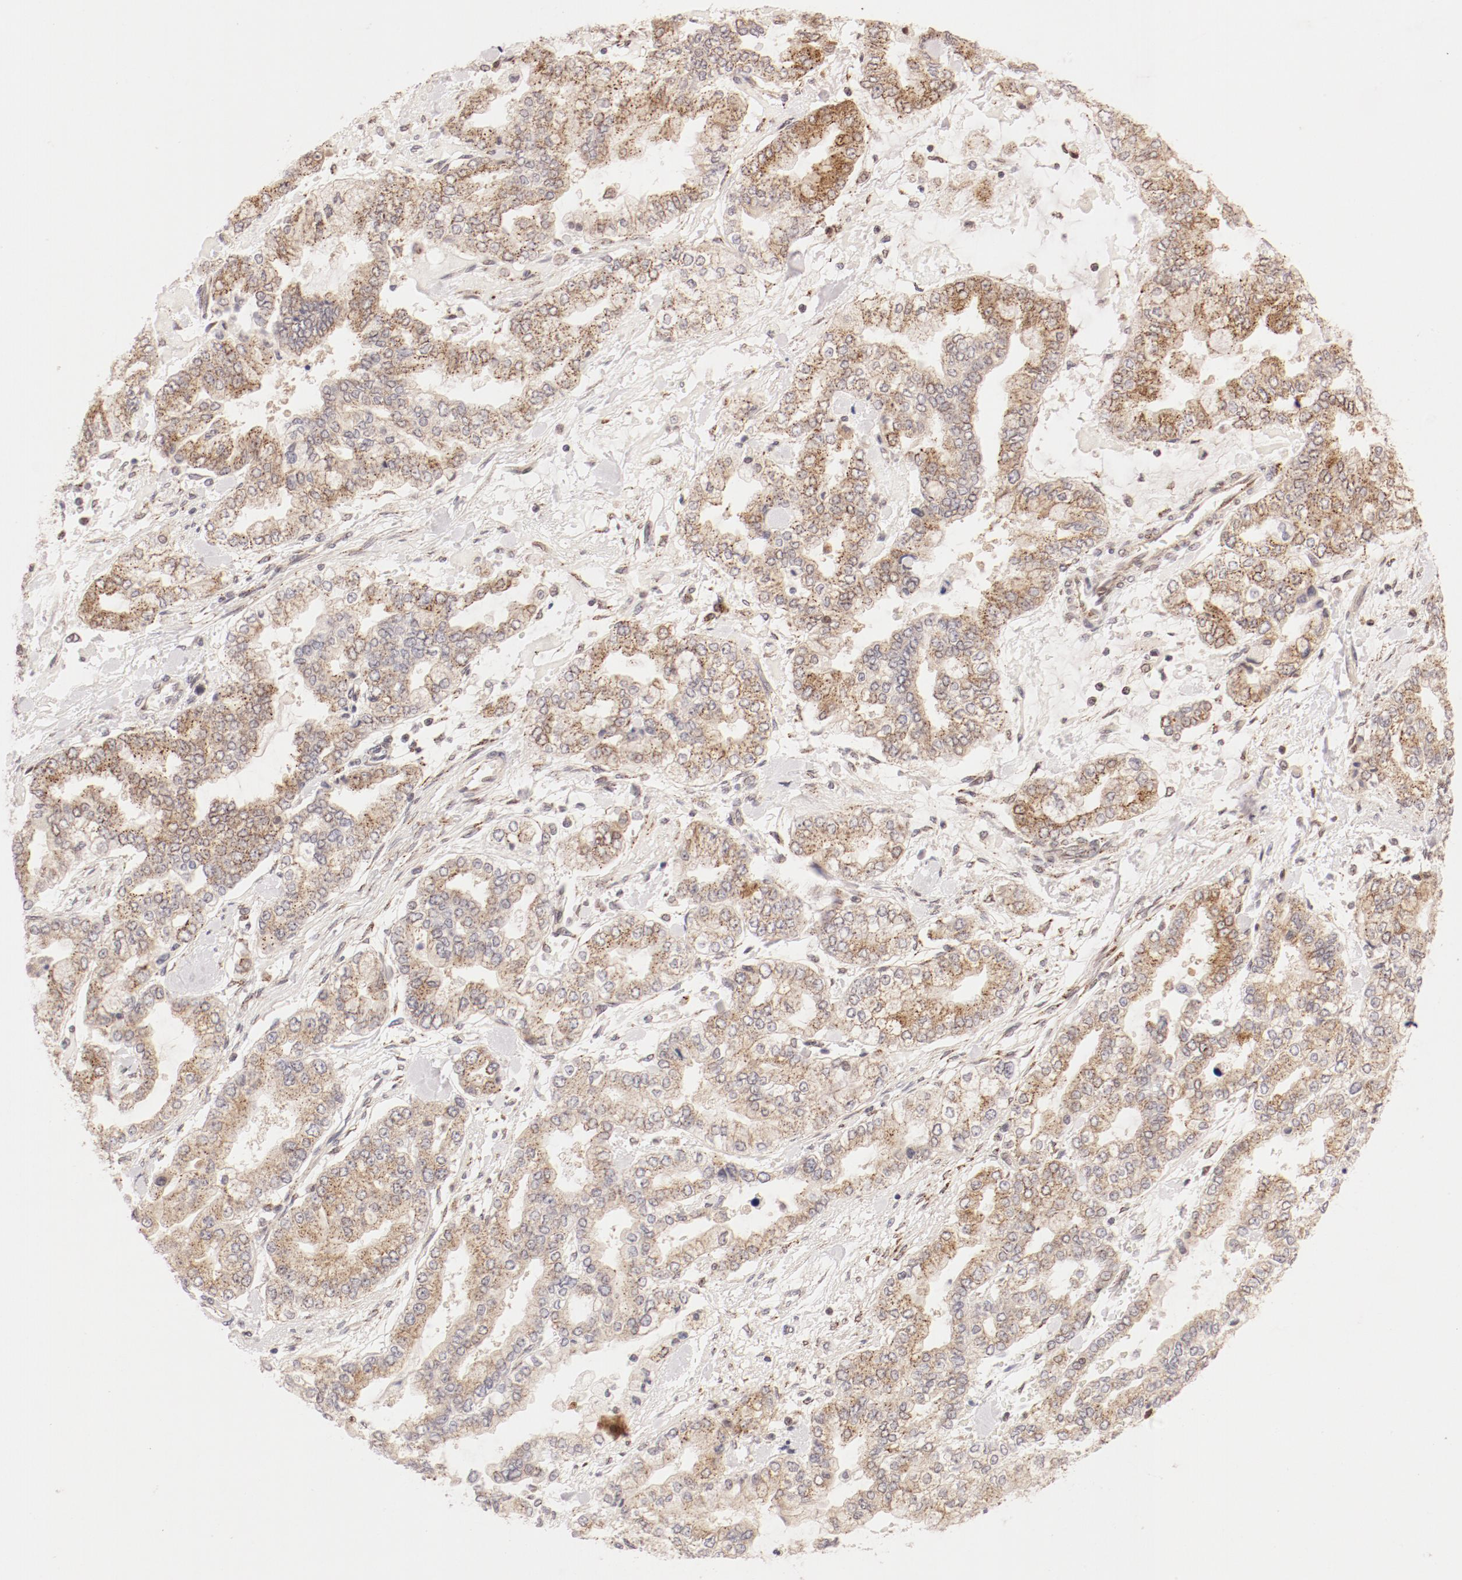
{"staining": {"intensity": "weak", "quantity": "25%-75%", "location": "cytoplasmic/membranous"}, "tissue": "stomach cancer", "cell_type": "Tumor cells", "image_type": "cancer", "snomed": [{"axis": "morphology", "description": "Normal tissue, NOS"}, {"axis": "morphology", "description": "Adenocarcinoma, NOS"}, {"axis": "topography", "description": "Stomach, upper"}, {"axis": "topography", "description": "Stomach"}], "caption": "Stomach adenocarcinoma was stained to show a protein in brown. There is low levels of weak cytoplasmic/membranous expression in approximately 25%-75% of tumor cells.", "gene": "RPL12", "patient": {"sex": "male", "age": 76}}